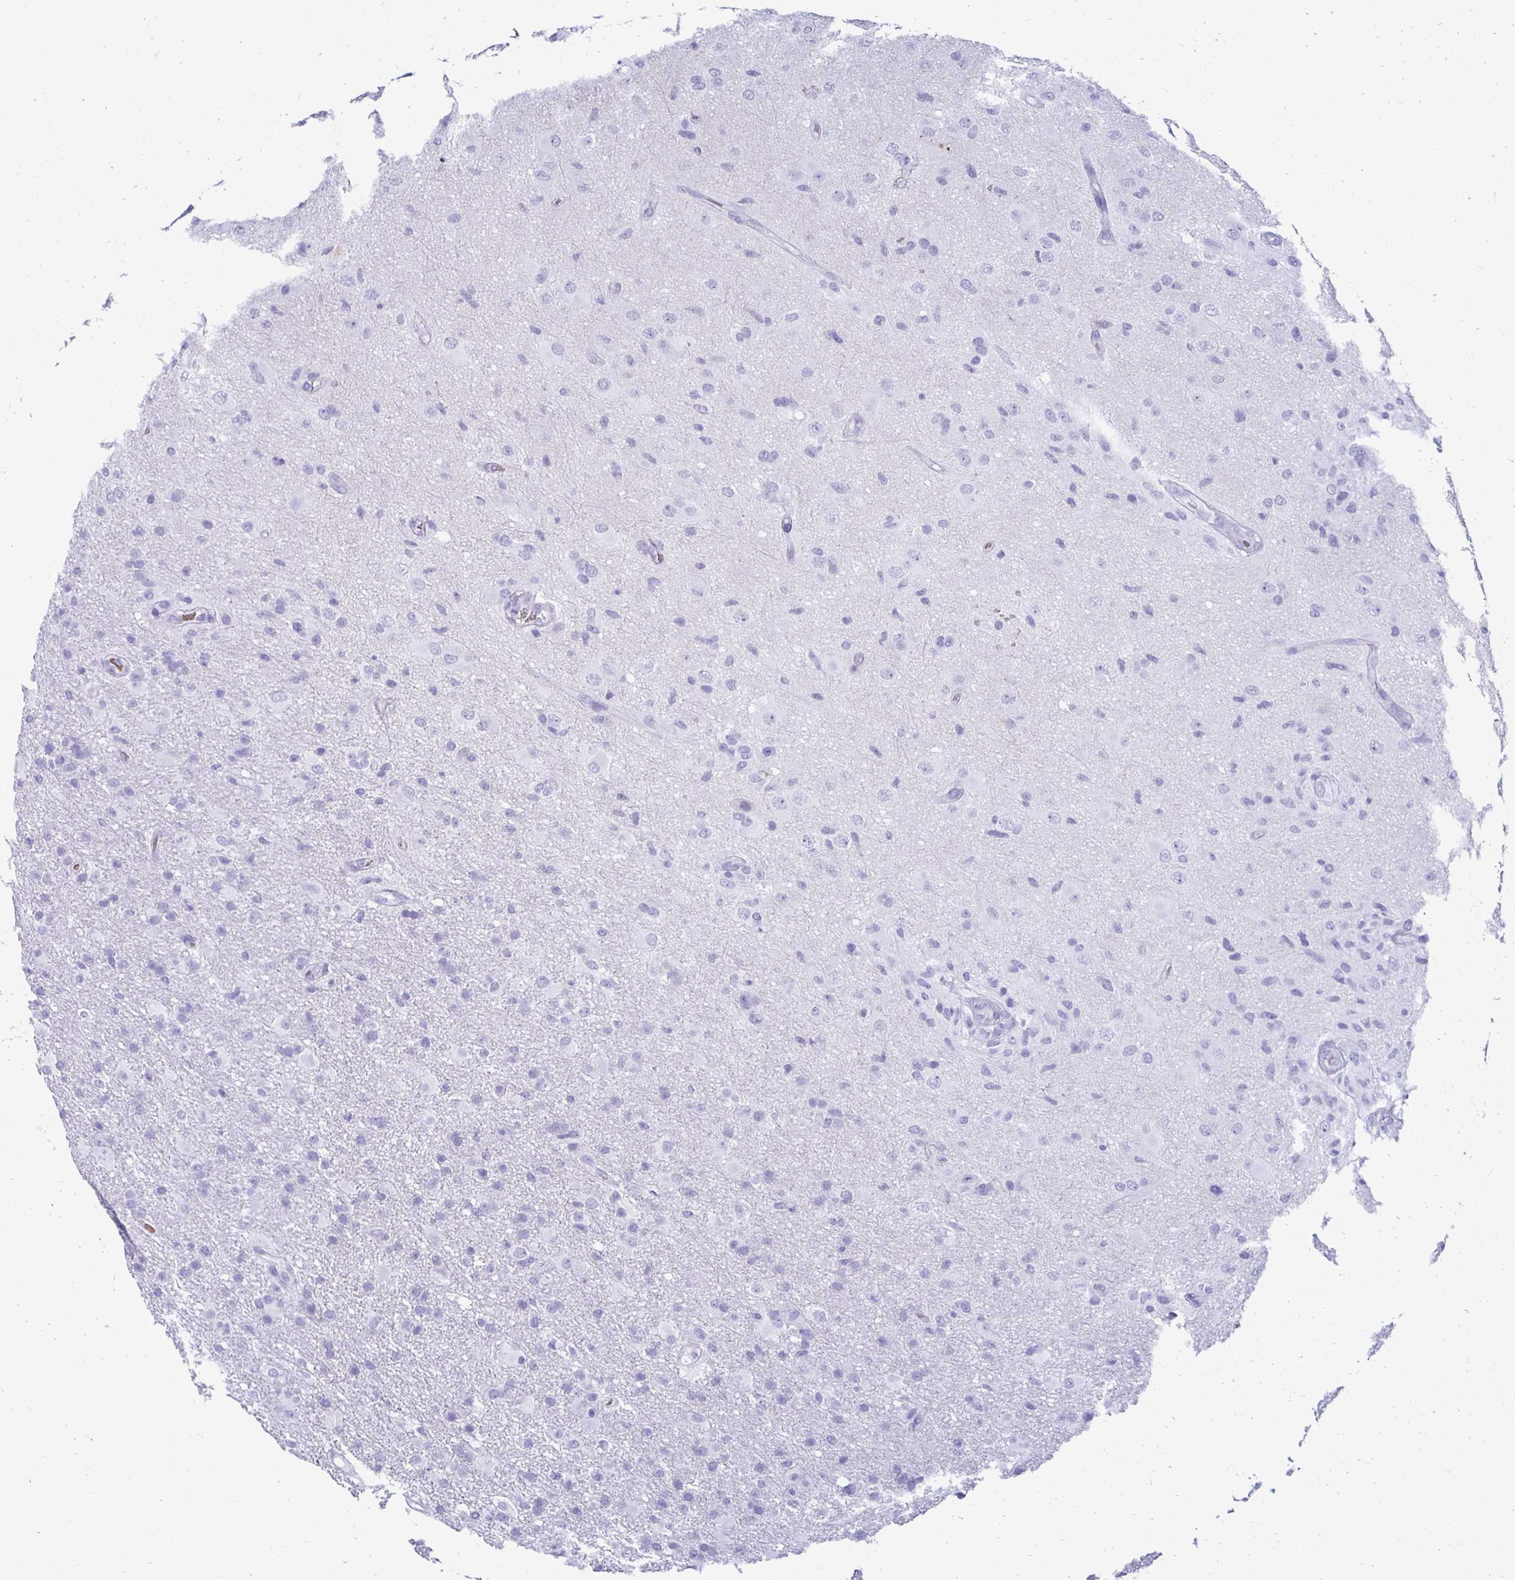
{"staining": {"intensity": "negative", "quantity": "none", "location": "none"}, "tissue": "glioma", "cell_type": "Tumor cells", "image_type": "cancer", "snomed": [{"axis": "morphology", "description": "Glioma, malignant, High grade"}, {"axis": "topography", "description": "Brain"}], "caption": "This photomicrograph is of glioma stained with immunohistochemistry (IHC) to label a protein in brown with the nuclei are counter-stained blue. There is no expression in tumor cells.", "gene": "RHBDL3", "patient": {"sex": "male", "age": 53}}